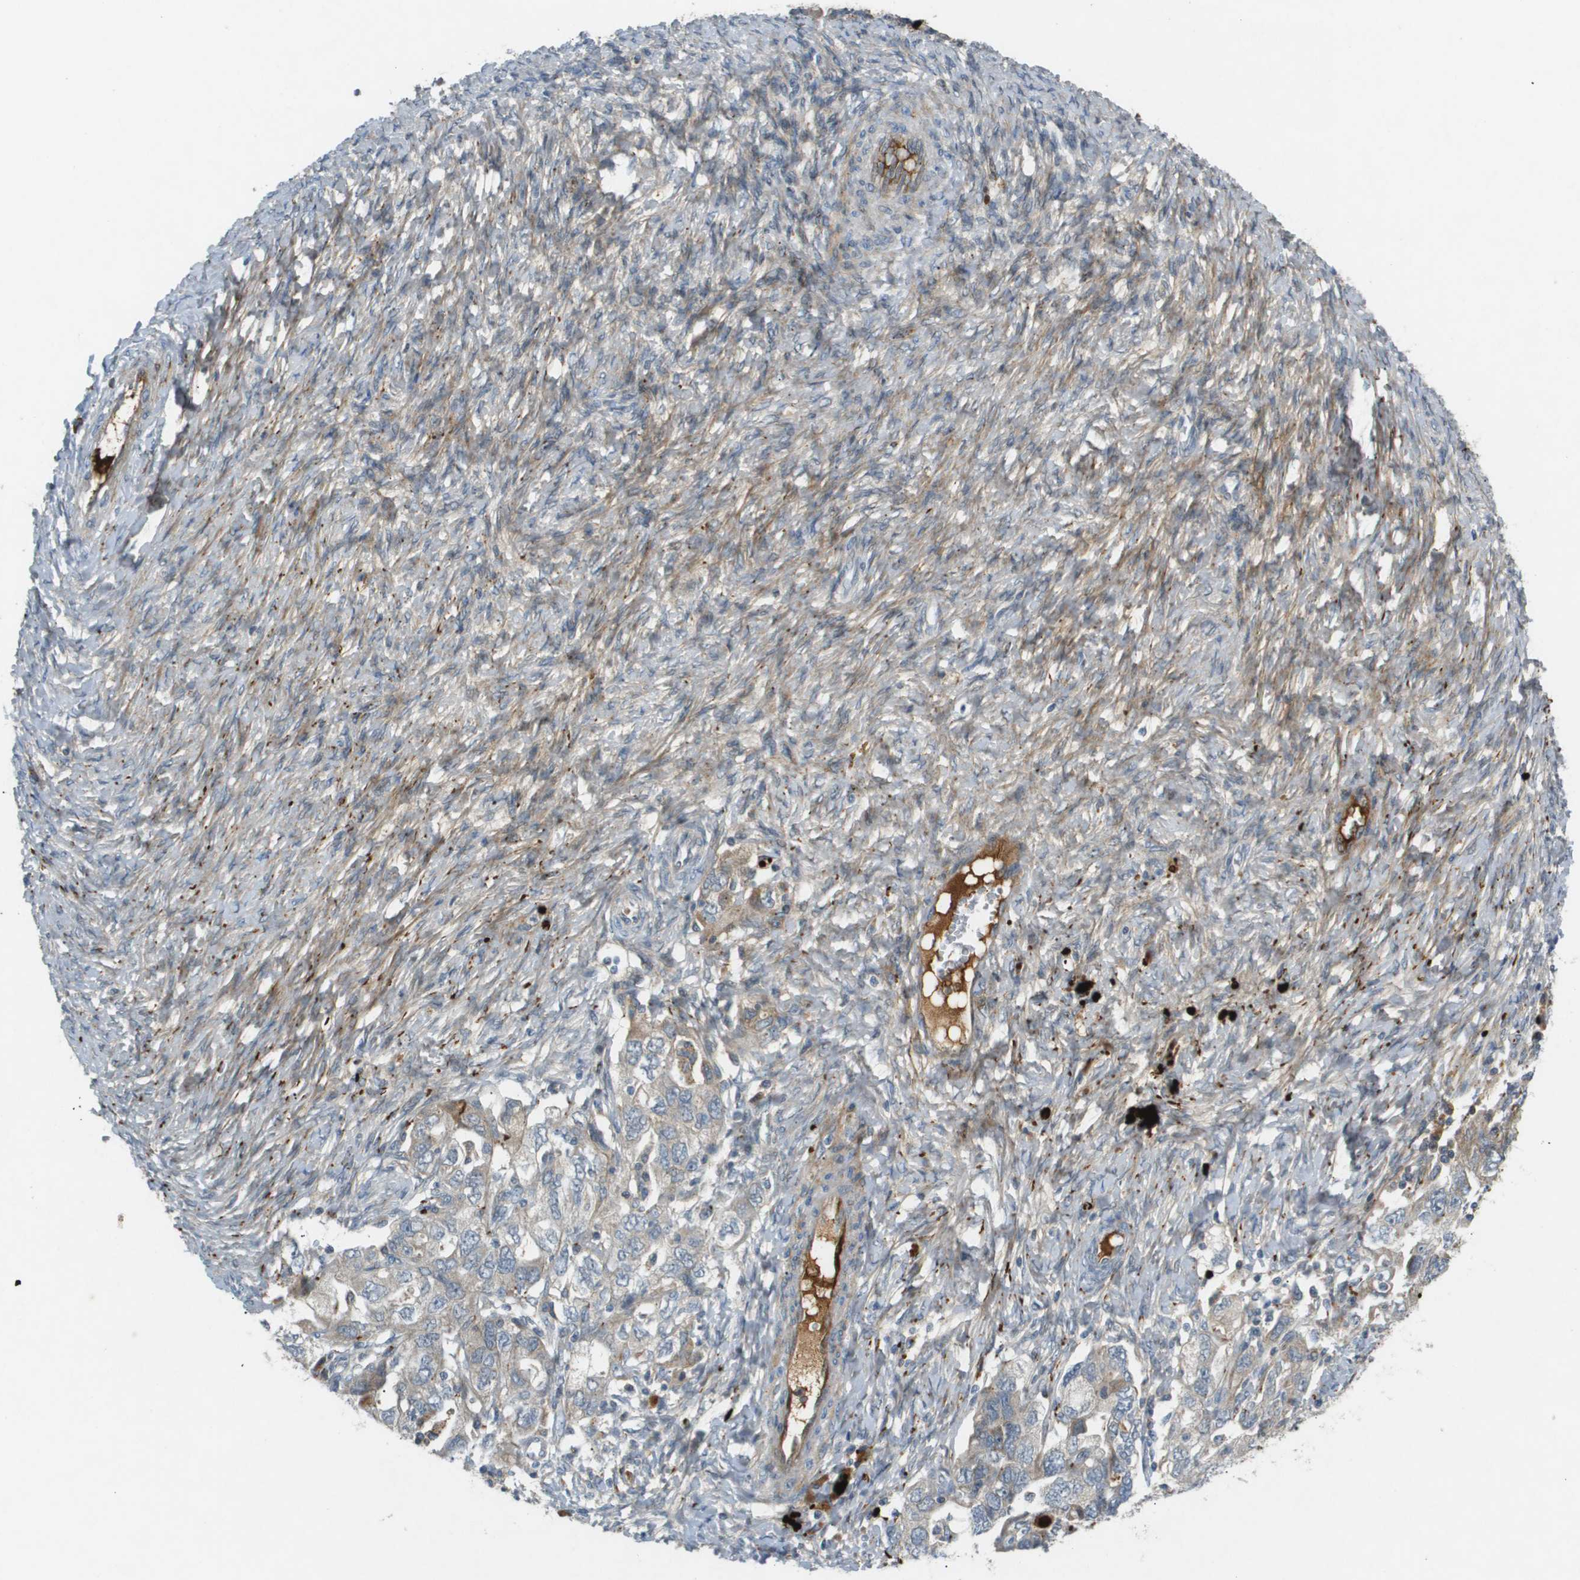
{"staining": {"intensity": "weak", "quantity": "<25%", "location": "cytoplasmic/membranous"}, "tissue": "ovarian cancer", "cell_type": "Tumor cells", "image_type": "cancer", "snomed": [{"axis": "morphology", "description": "Carcinoma, NOS"}, {"axis": "morphology", "description": "Cystadenocarcinoma, serous, NOS"}, {"axis": "topography", "description": "Ovary"}], "caption": "This is an IHC micrograph of ovarian cancer. There is no staining in tumor cells.", "gene": "VTN", "patient": {"sex": "female", "age": 69}}